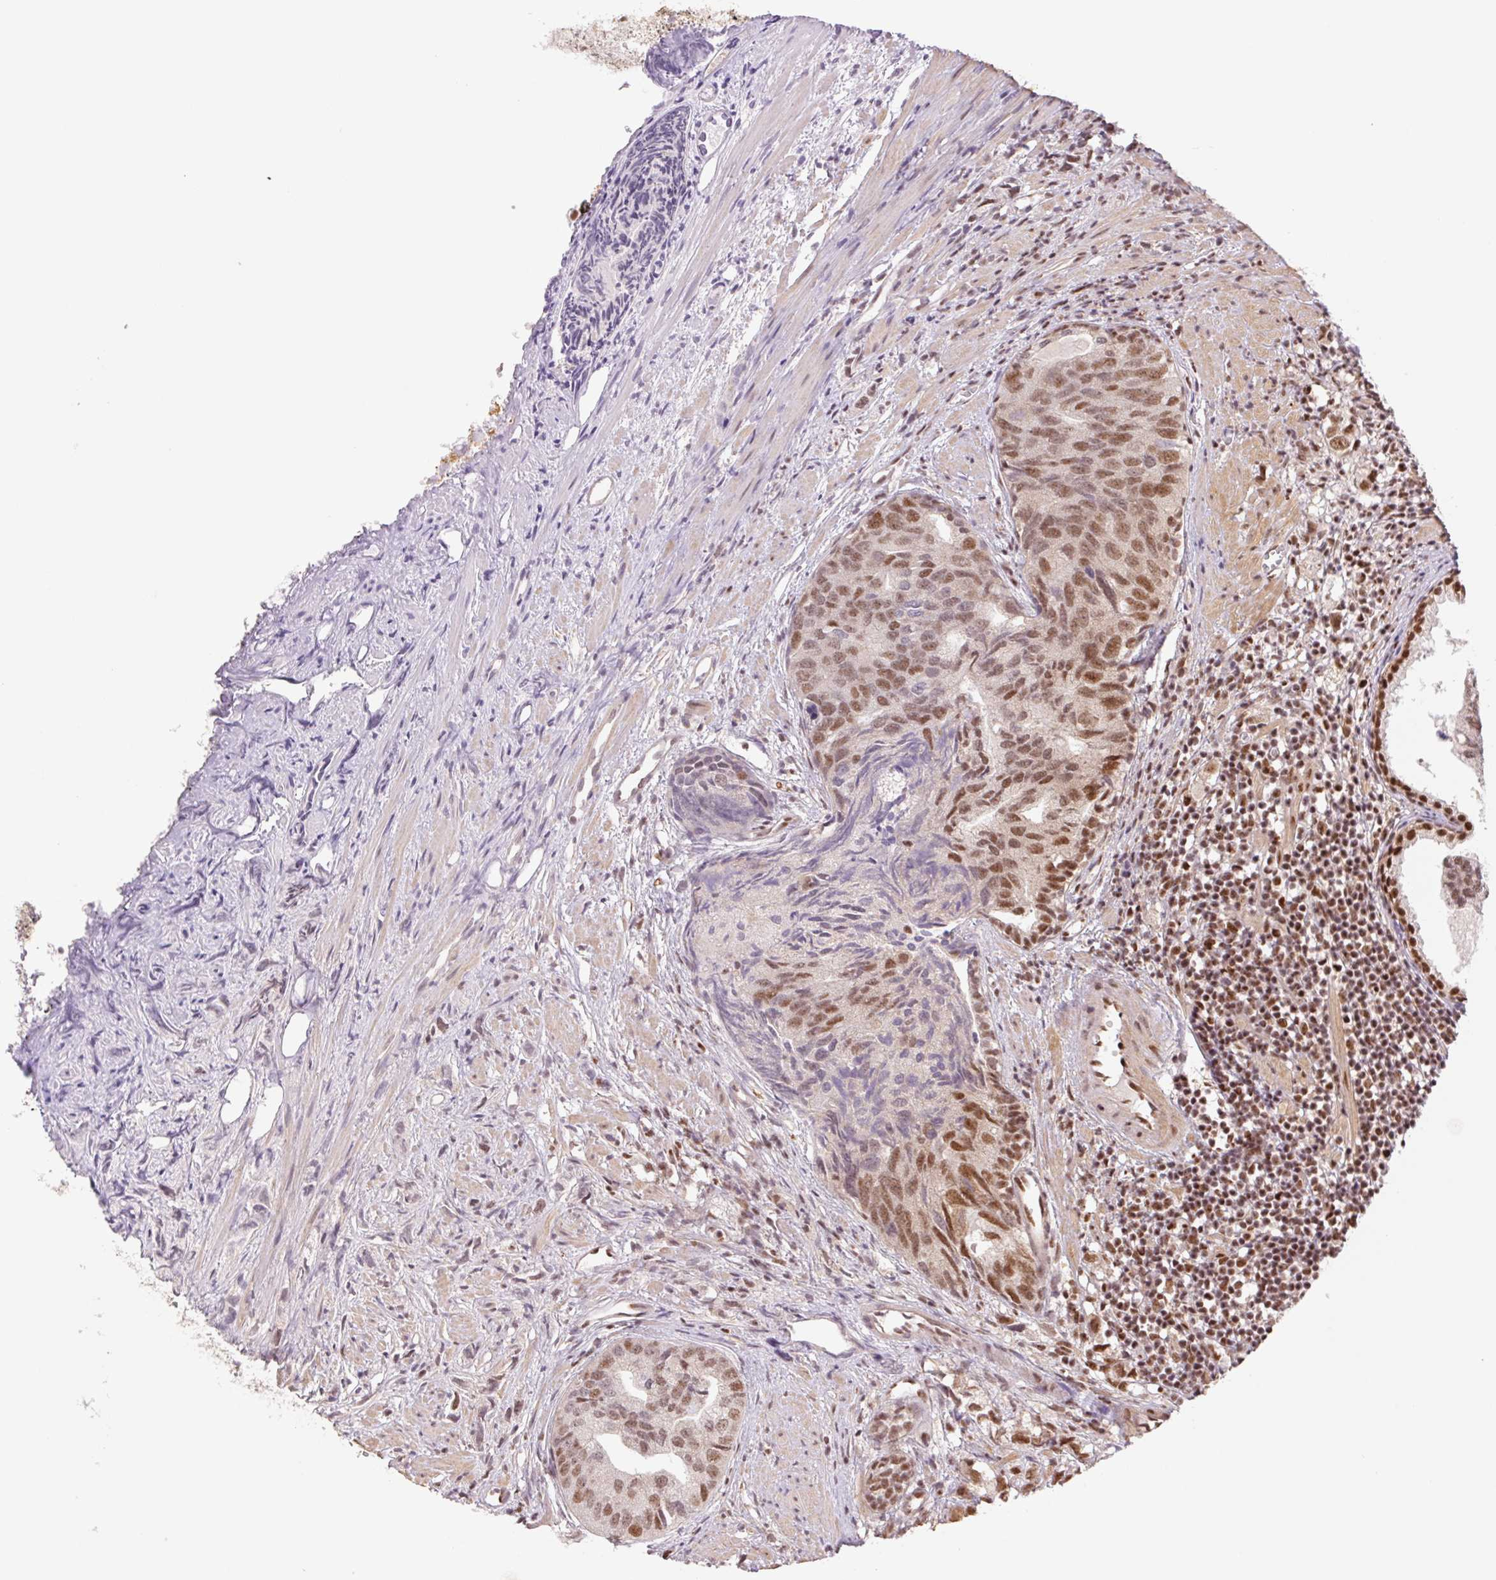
{"staining": {"intensity": "moderate", "quantity": "25%-75%", "location": "nuclear"}, "tissue": "prostate cancer", "cell_type": "Tumor cells", "image_type": "cancer", "snomed": [{"axis": "morphology", "description": "Adenocarcinoma, High grade"}, {"axis": "topography", "description": "Prostate"}], "caption": "Brown immunohistochemical staining in human adenocarcinoma (high-grade) (prostate) demonstrates moderate nuclear positivity in approximately 25%-75% of tumor cells.", "gene": "CWC25", "patient": {"sex": "male", "age": 58}}